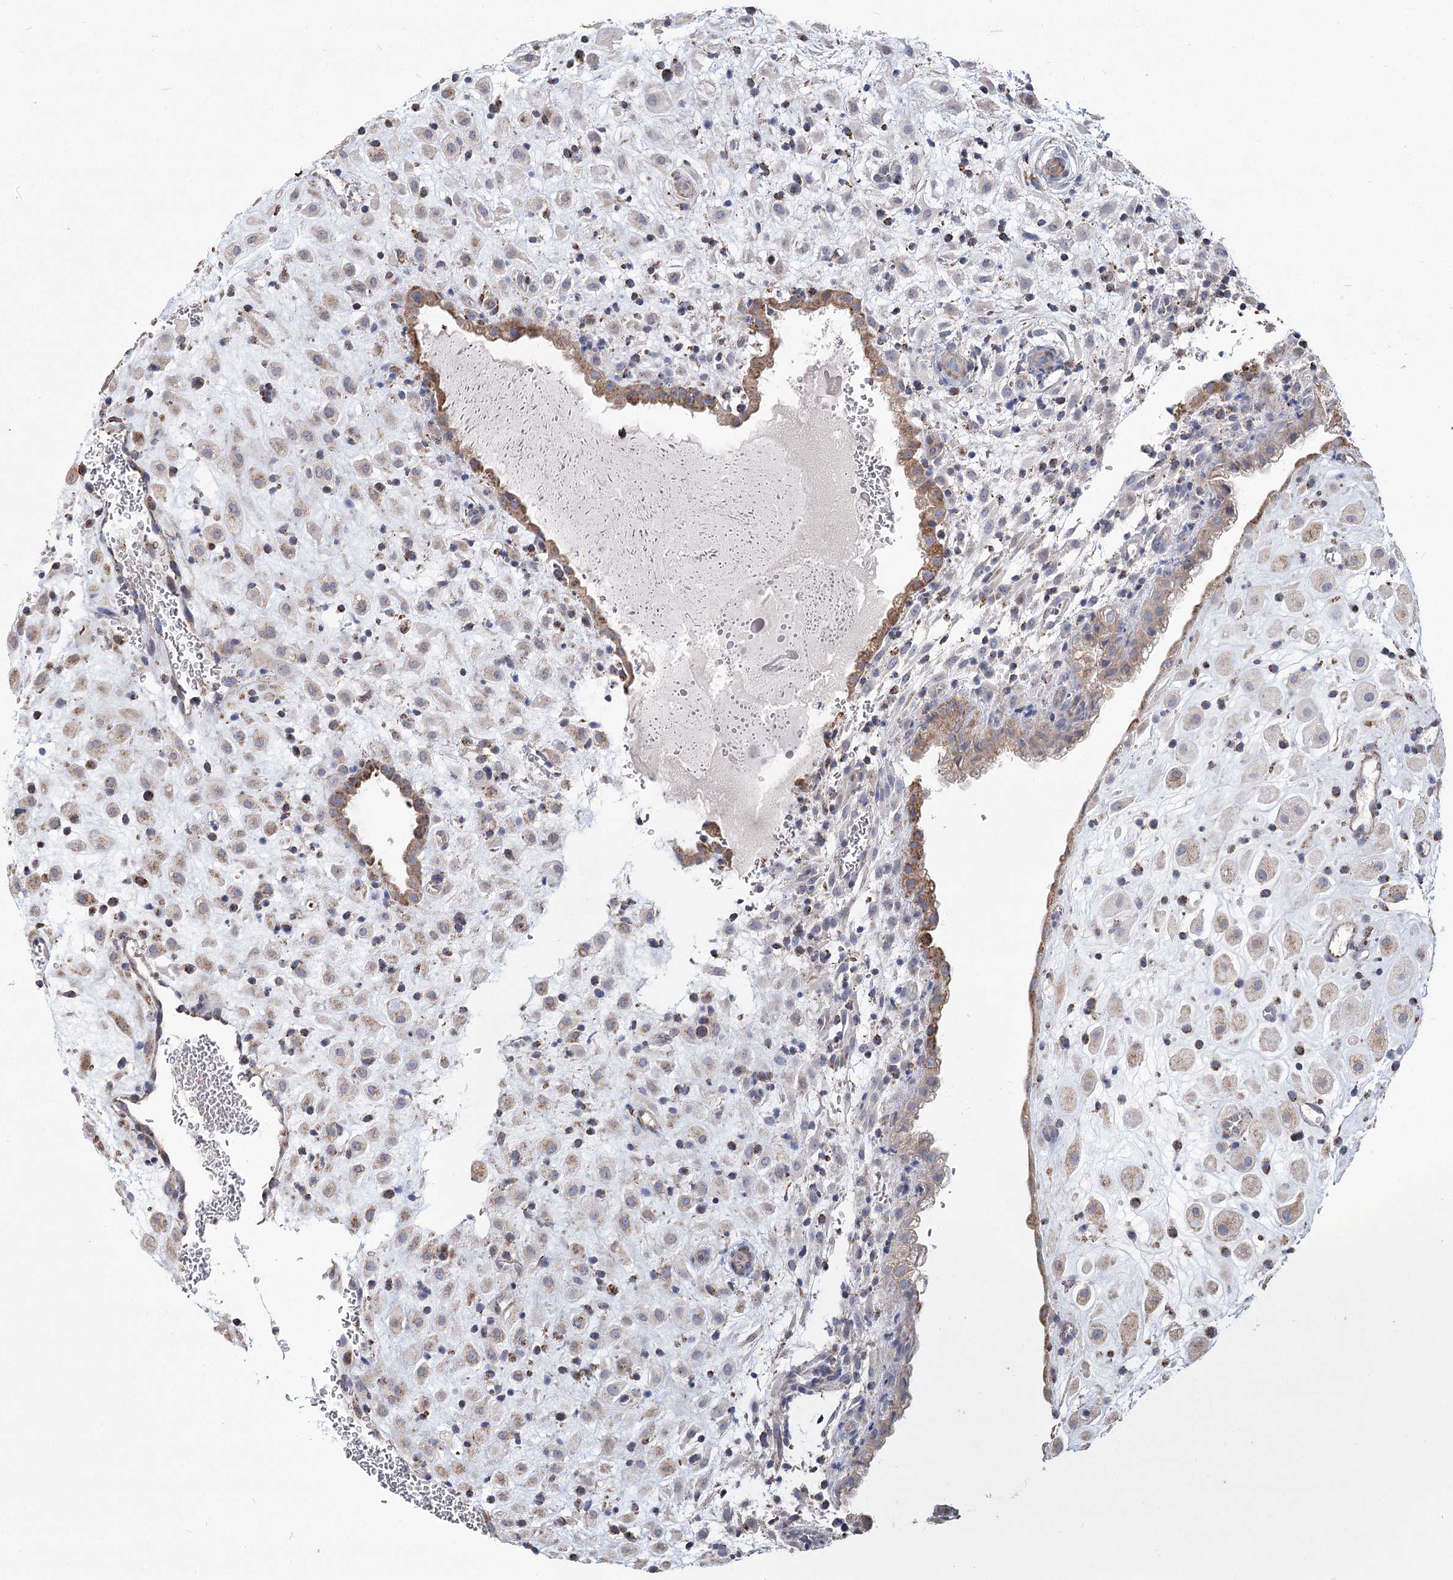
{"staining": {"intensity": "weak", "quantity": ">75%", "location": "cytoplasmic/membranous"}, "tissue": "placenta", "cell_type": "Decidual cells", "image_type": "normal", "snomed": [{"axis": "morphology", "description": "Normal tissue, NOS"}, {"axis": "topography", "description": "Placenta"}], "caption": "DAB (3,3'-diaminobenzidine) immunohistochemical staining of benign placenta displays weak cytoplasmic/membranous protein staining in approximately >75% of decidual cells.", "gene": "RANBP3L", "patient": {"sex": "female", "age": 35}}